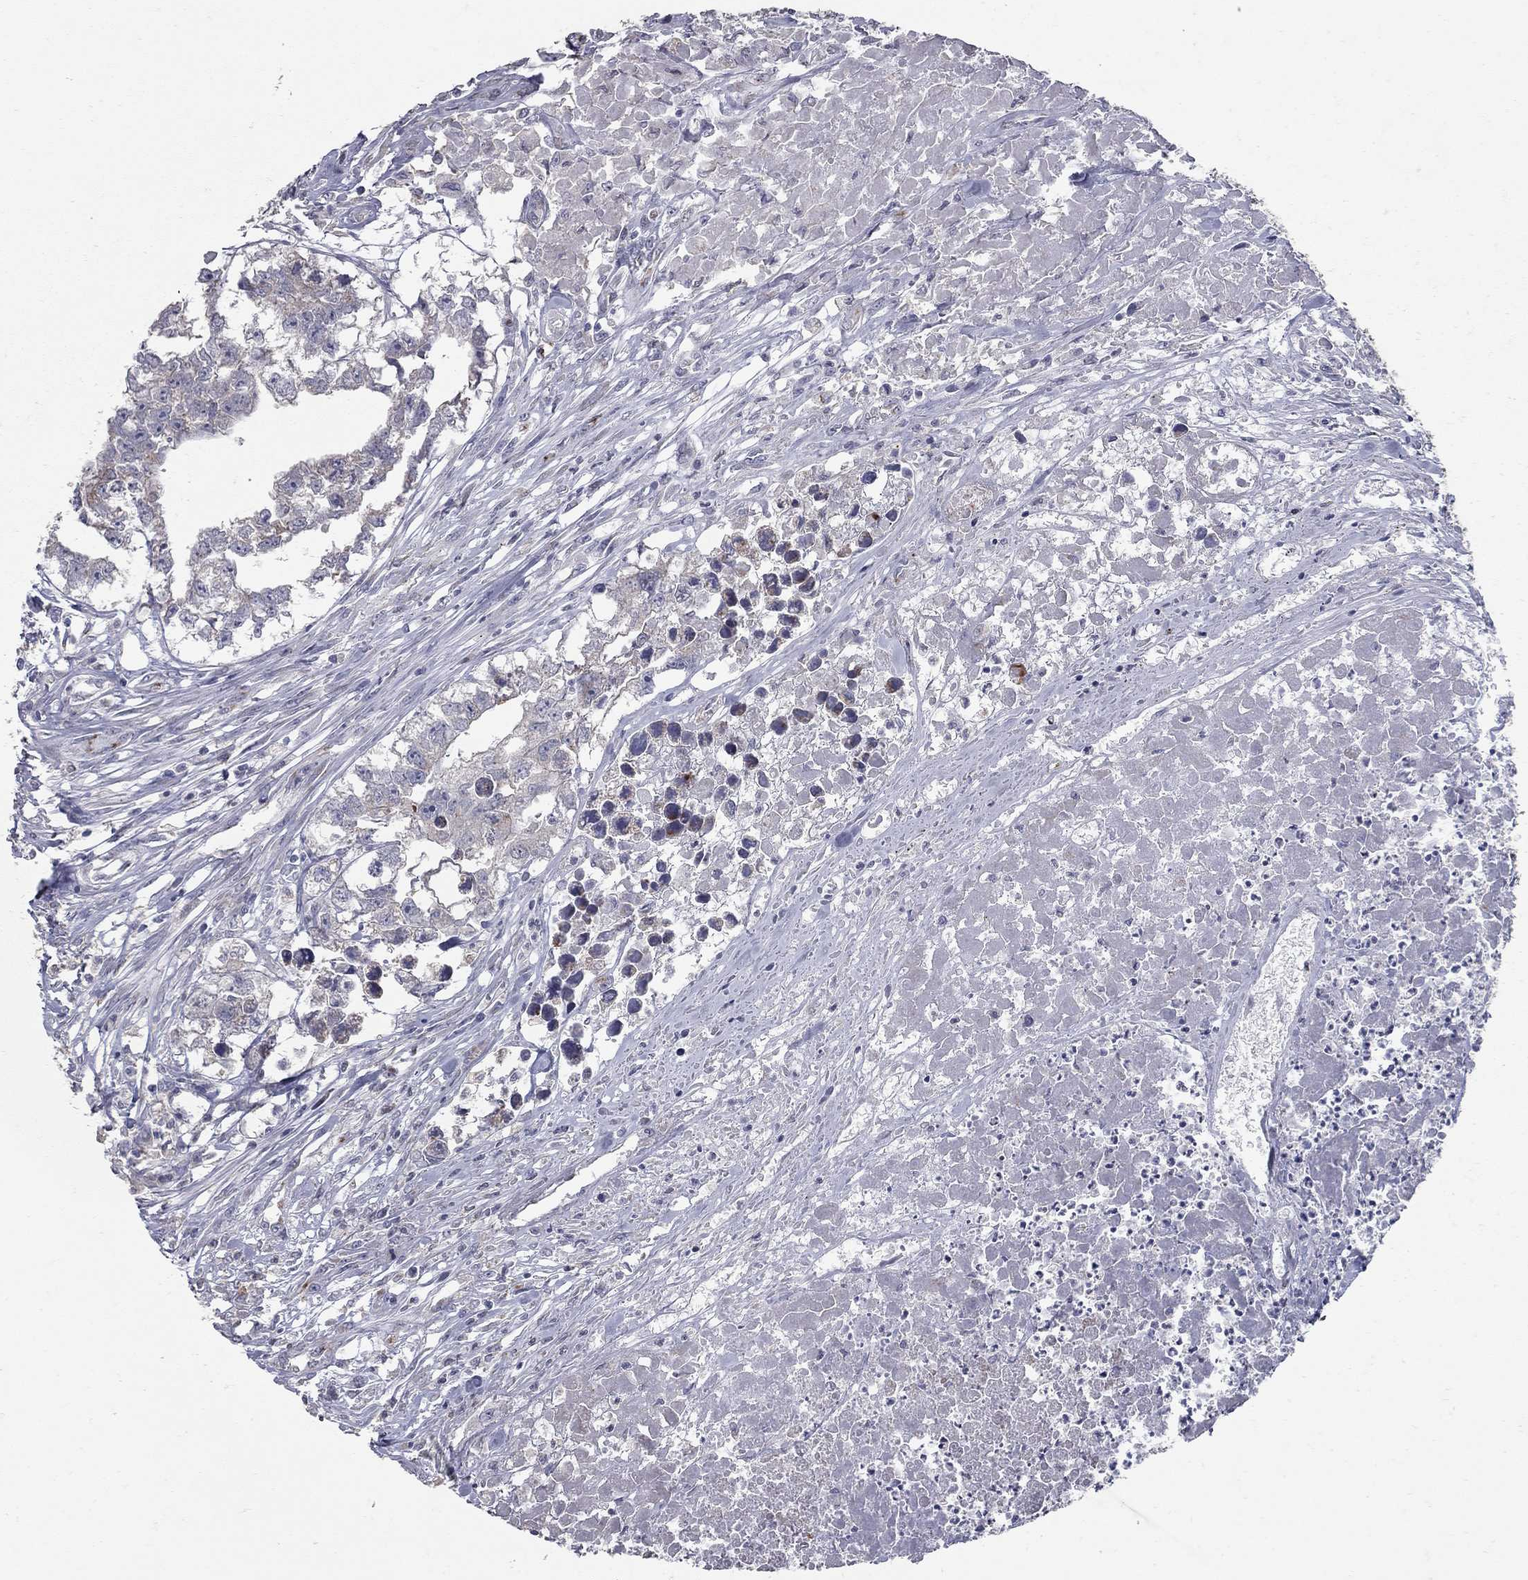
{"staining": {"intensity": "moderate", "quantity": "<25%", "location": "cytoplasmic/membranous"}, "tissue": "testis cancer", "cell_type": "Tumor cells", "image_type": "cancer", "snomed": [{"axis": "morphology", "description": "Carcinoma, Embryonal, NOS"}, {"axis": "morphology", "description": "Teratoma, malignant, NOS"}, {"axis": "topography", "description": "Testis"}], "caption": "High-power microscopy captured an immunohistochemistry image of testis embryonal carcinoma, revealing moderate cytoplasmic/membranous expression in approximately <25% of tumor cells.", "gene": "KIAA0319L", "patient": {"sex": "male", "age": 44}}